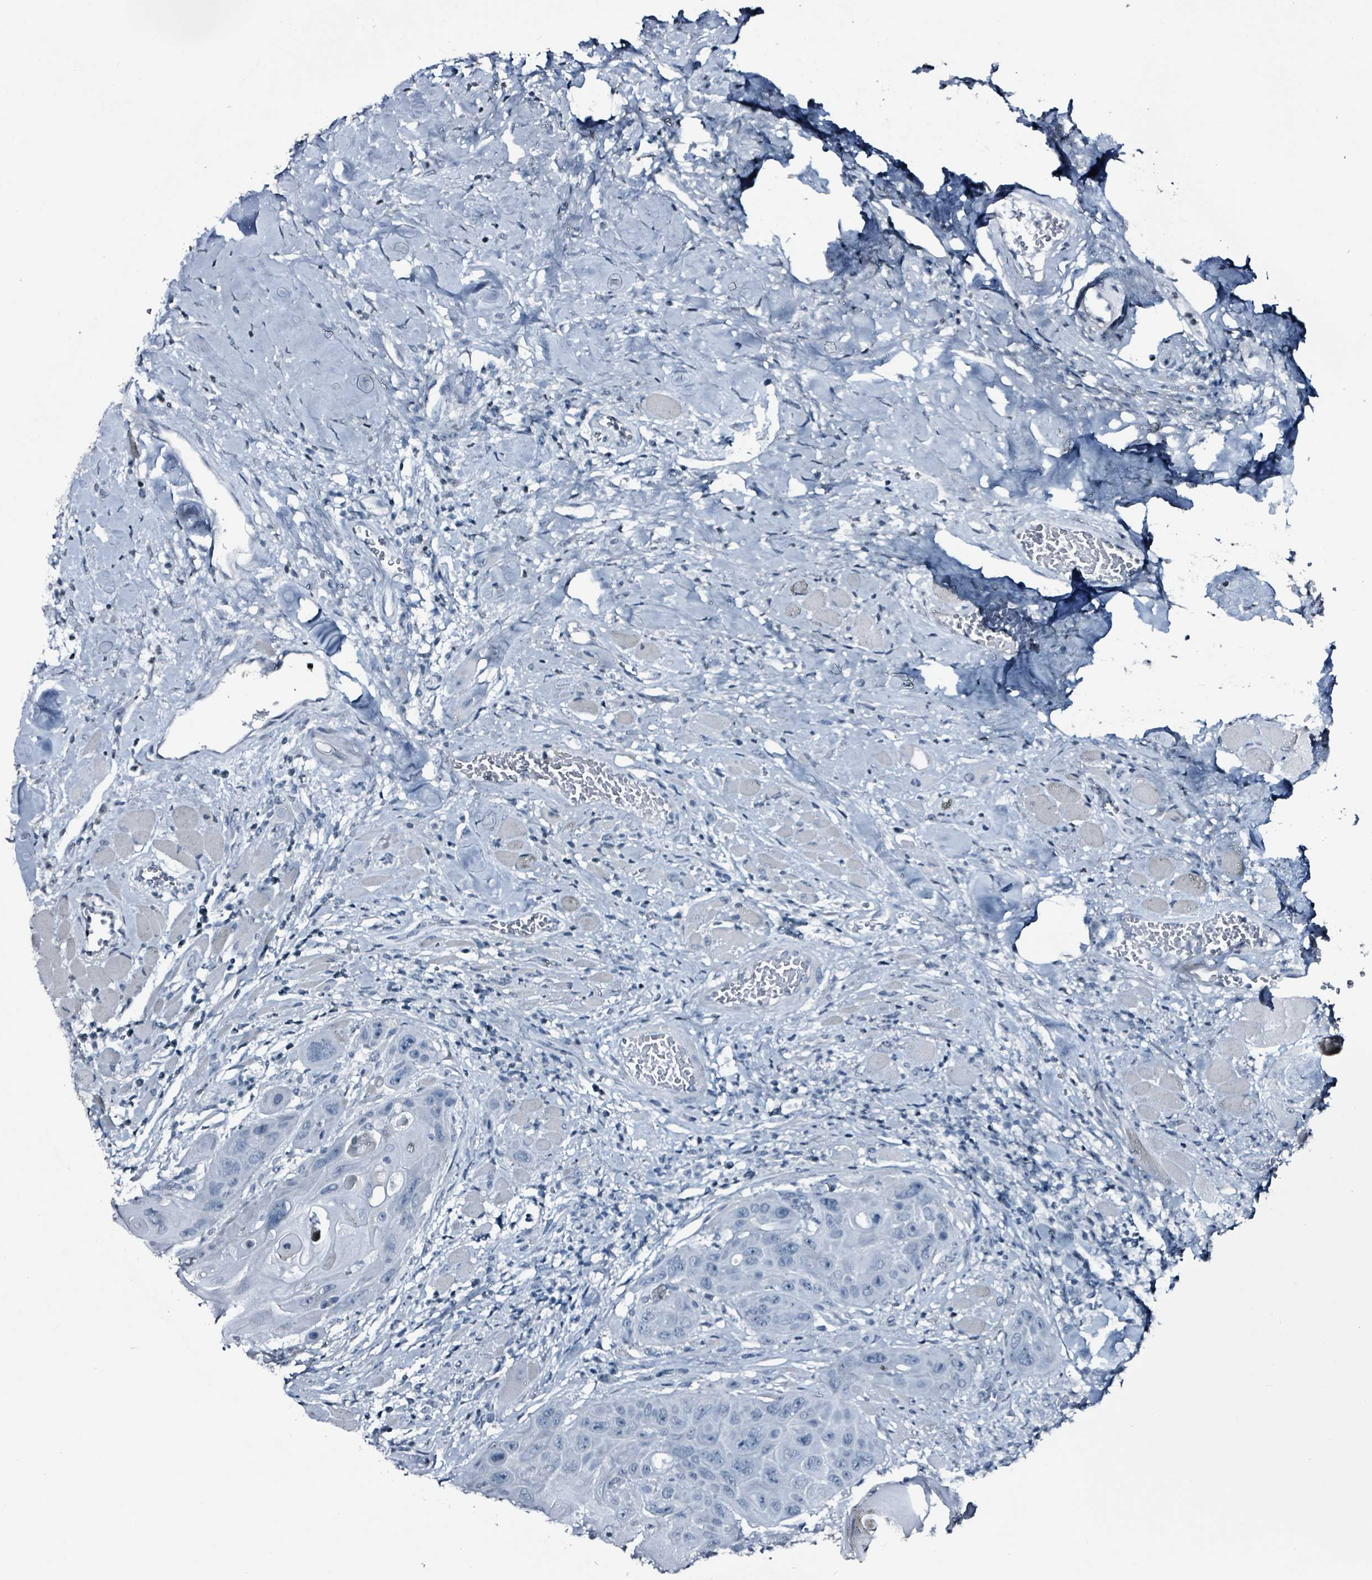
{"staining": {"intensity": "negative", "quantity": "none", "location": "none"}, "tissue": "head and neck cancer", "cell_type": "Tumor cells", "image_type": "cancer", "snomed": [{"axis": "morphology", "description": "Squamous cell carcinoma, NOS"}, {"axis": "topography", "description": "Head-Neck"}], "caption": "Tumor cells are negative for protein expression in human squamous cell carcinoma (head and neck). Nuclei are stained in blue.", "gene": "CA9", "patient": {"sex": "female", "age": 59}}